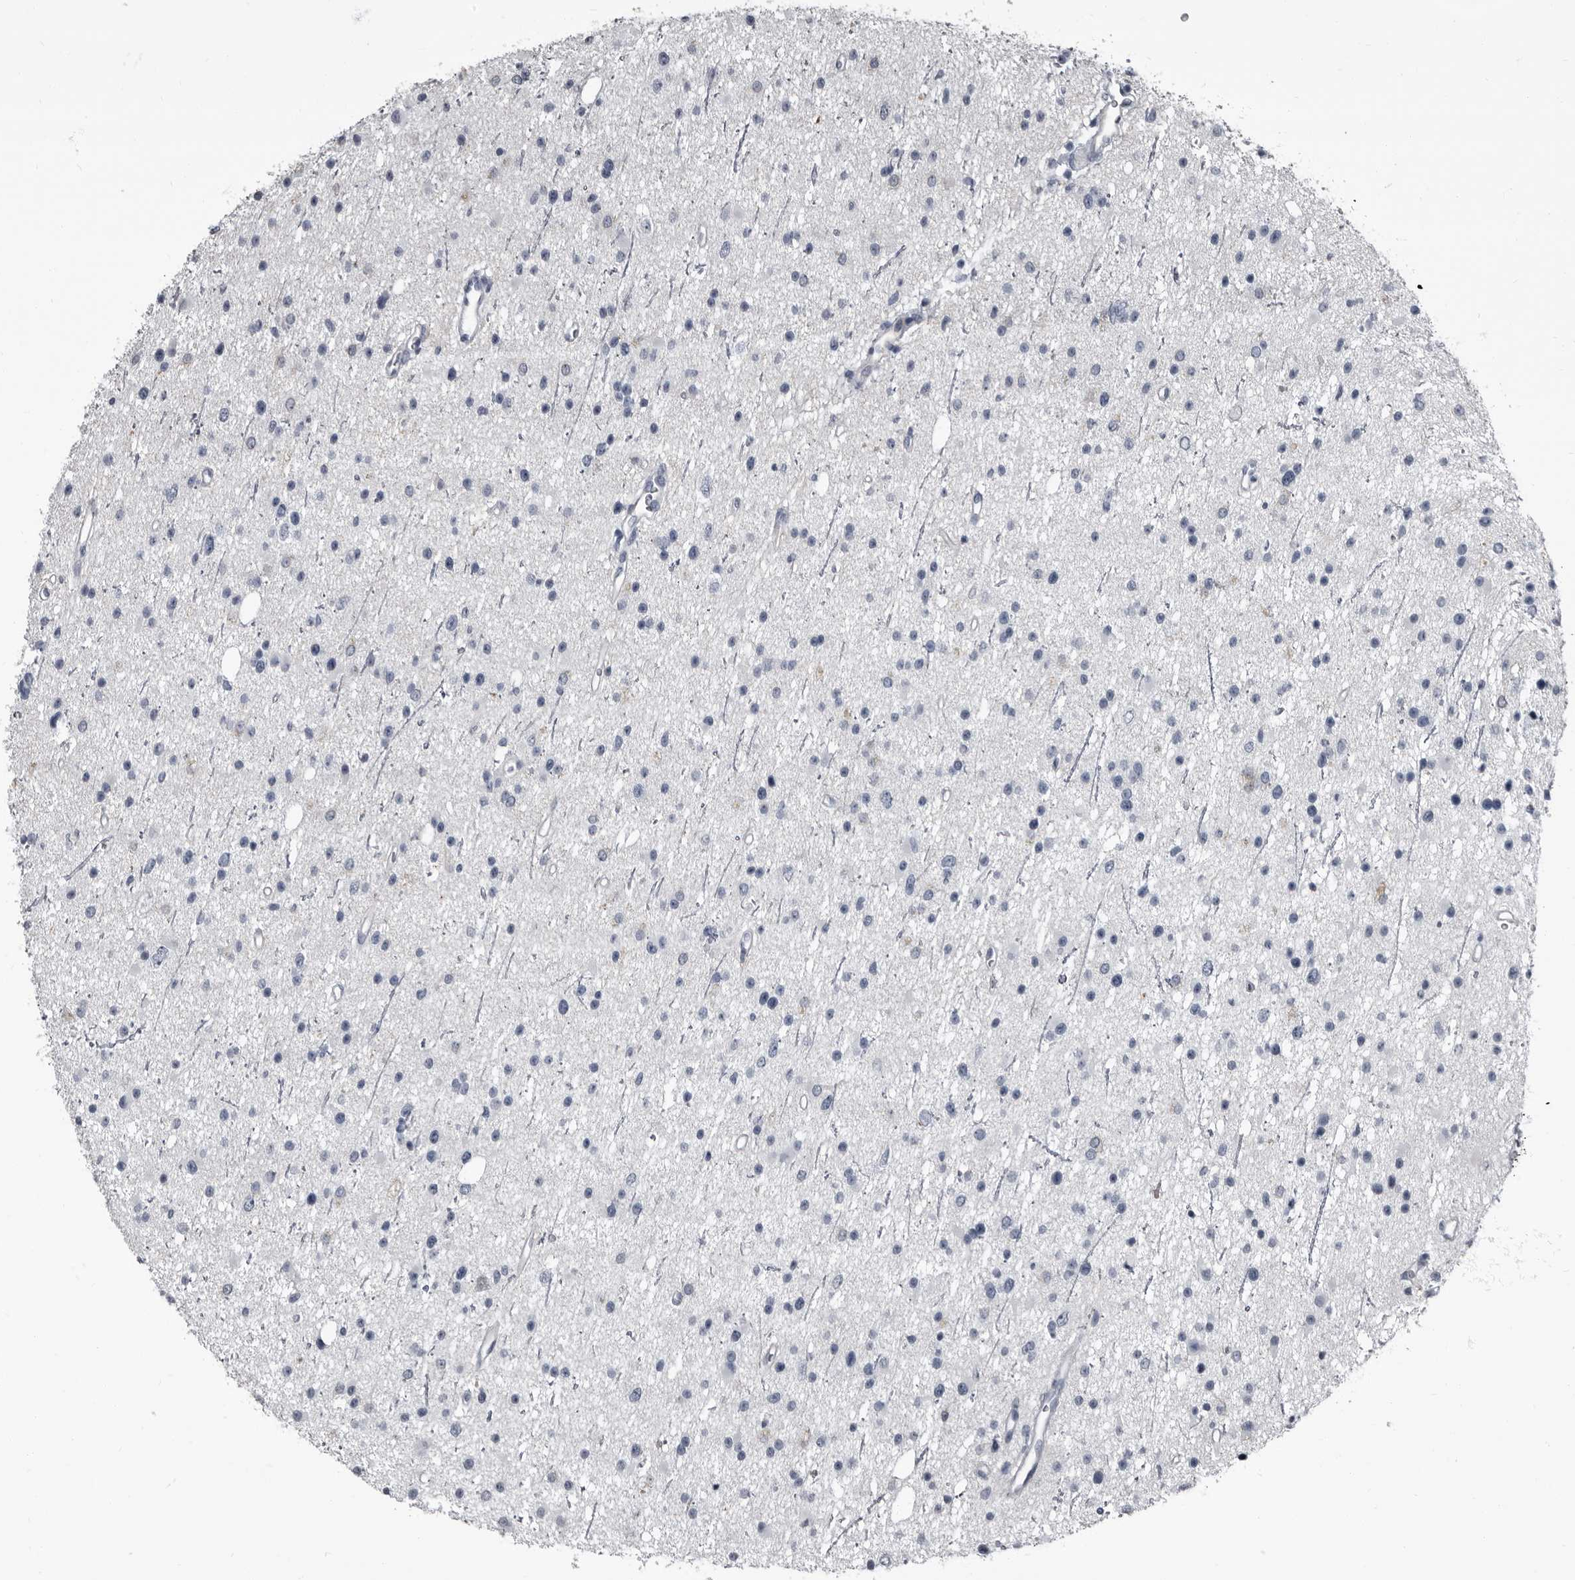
{"staining": {"intensity": "negative", "quantity": "none", "location": "none"}, "tissue": "glioma", "cell_type": "Tumor cells", "image_type": "cancer", "snomed": [{"axis": "morphology", "description": "Glioma, malignant, Low grade"}, {"axis": "topography", "description": "Cerebral cortex"}], "caption": "DAB (3,3'-diaminobenzidine) immunohistochemical staining of human malignant low-grade glioma exhibits no significant staining in tumor cells.", "gene": "TPD52L1", "patient": {"sex": "female", "age": 39}}